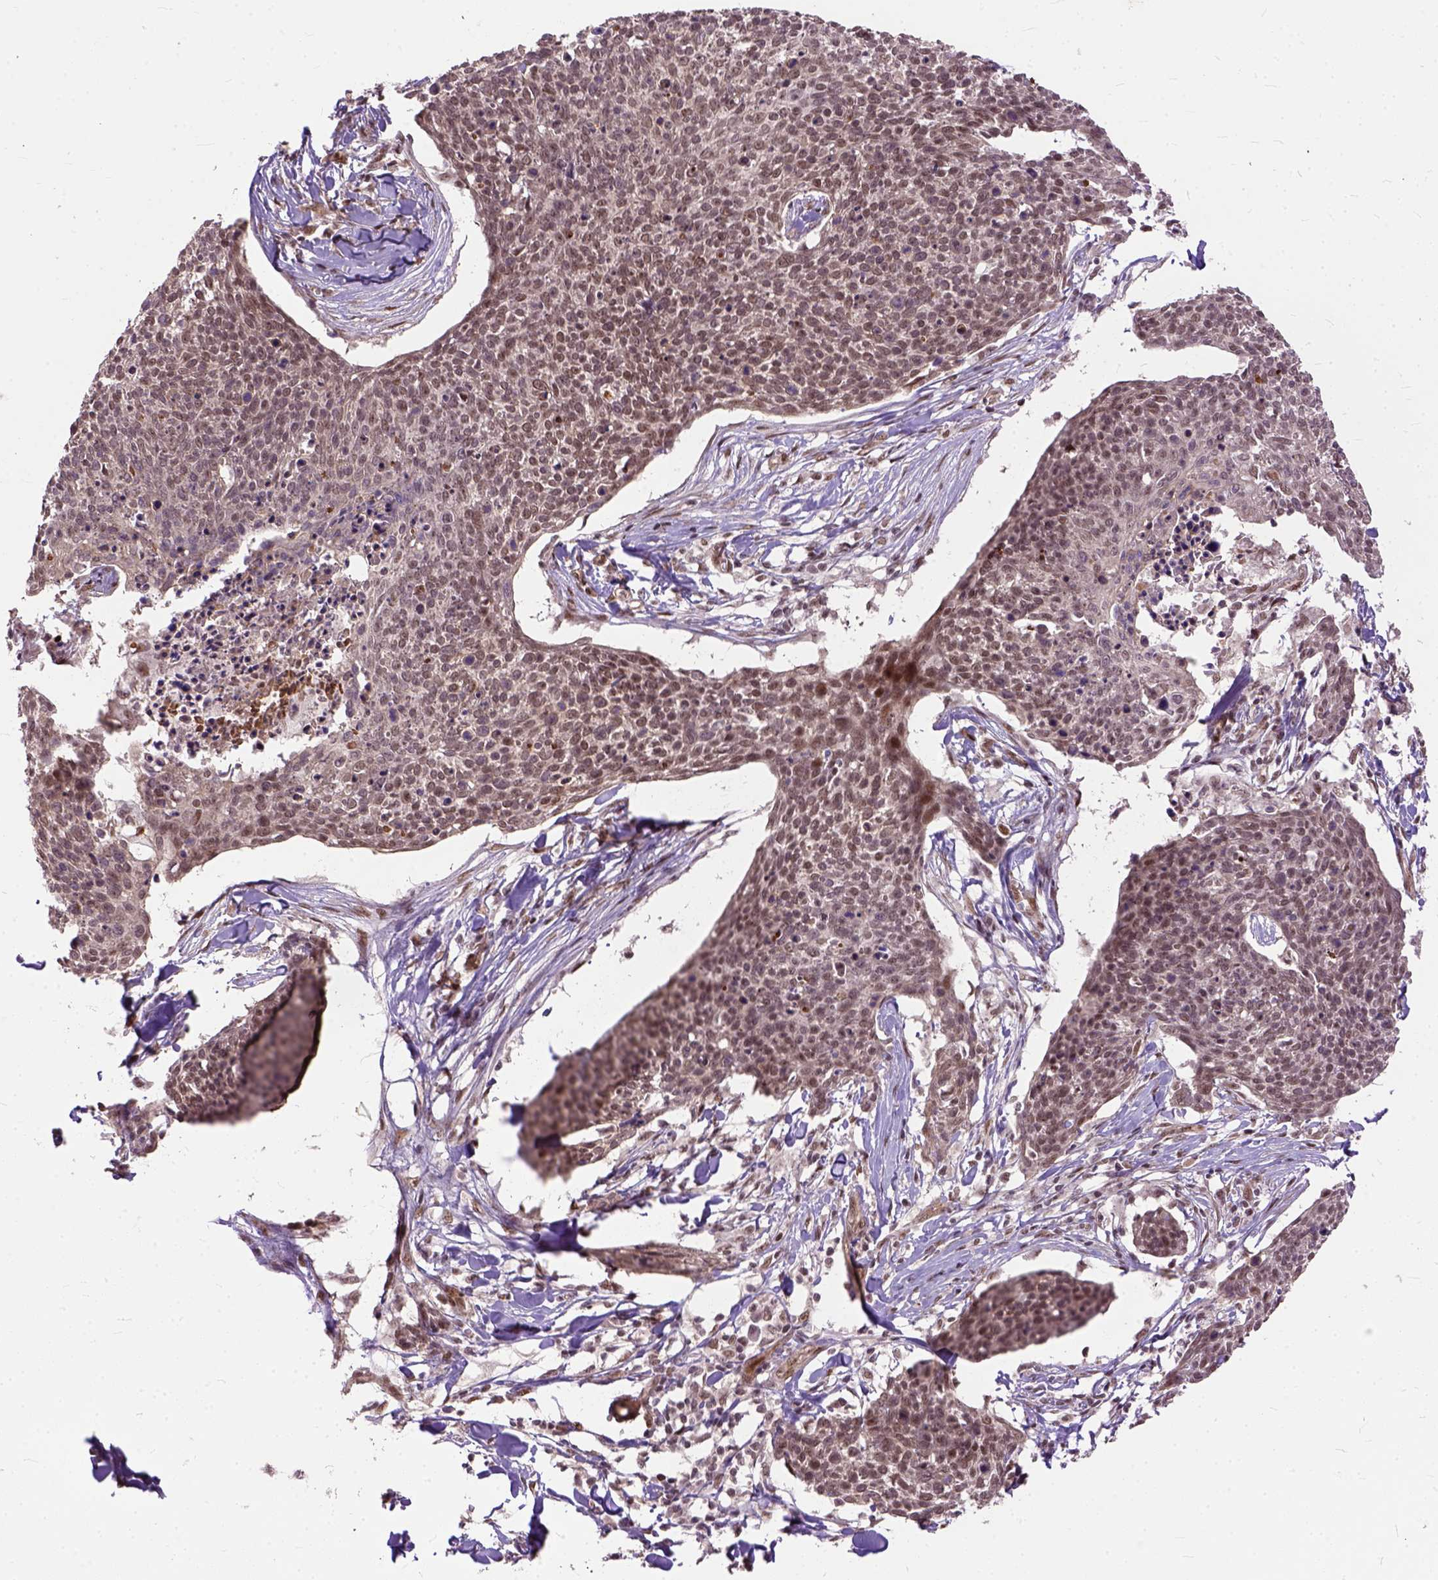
{"staining": {"intensity": "moderate", "quantity": ">75%", "location": "nuclear"}, "tissue": "skin cancer", "cell_type": "Tumor cells", "image_type": "cancer", "snomed": [{"axis": "morphology", "description": "Squamous cell carcinoma, NOS"}, {"axis": "topography", "description": "Skin"}, {"axis": "topography", "description": "Vulva"}], "caption": "Immunohistochemistry of human skin cancer (squamous cell carcinoma) shows medium levels of moderate nuclear staining in about >75% of tumor cells.", "gene": "ZNF630", "patient": {"sex": "female", "age": 75}}